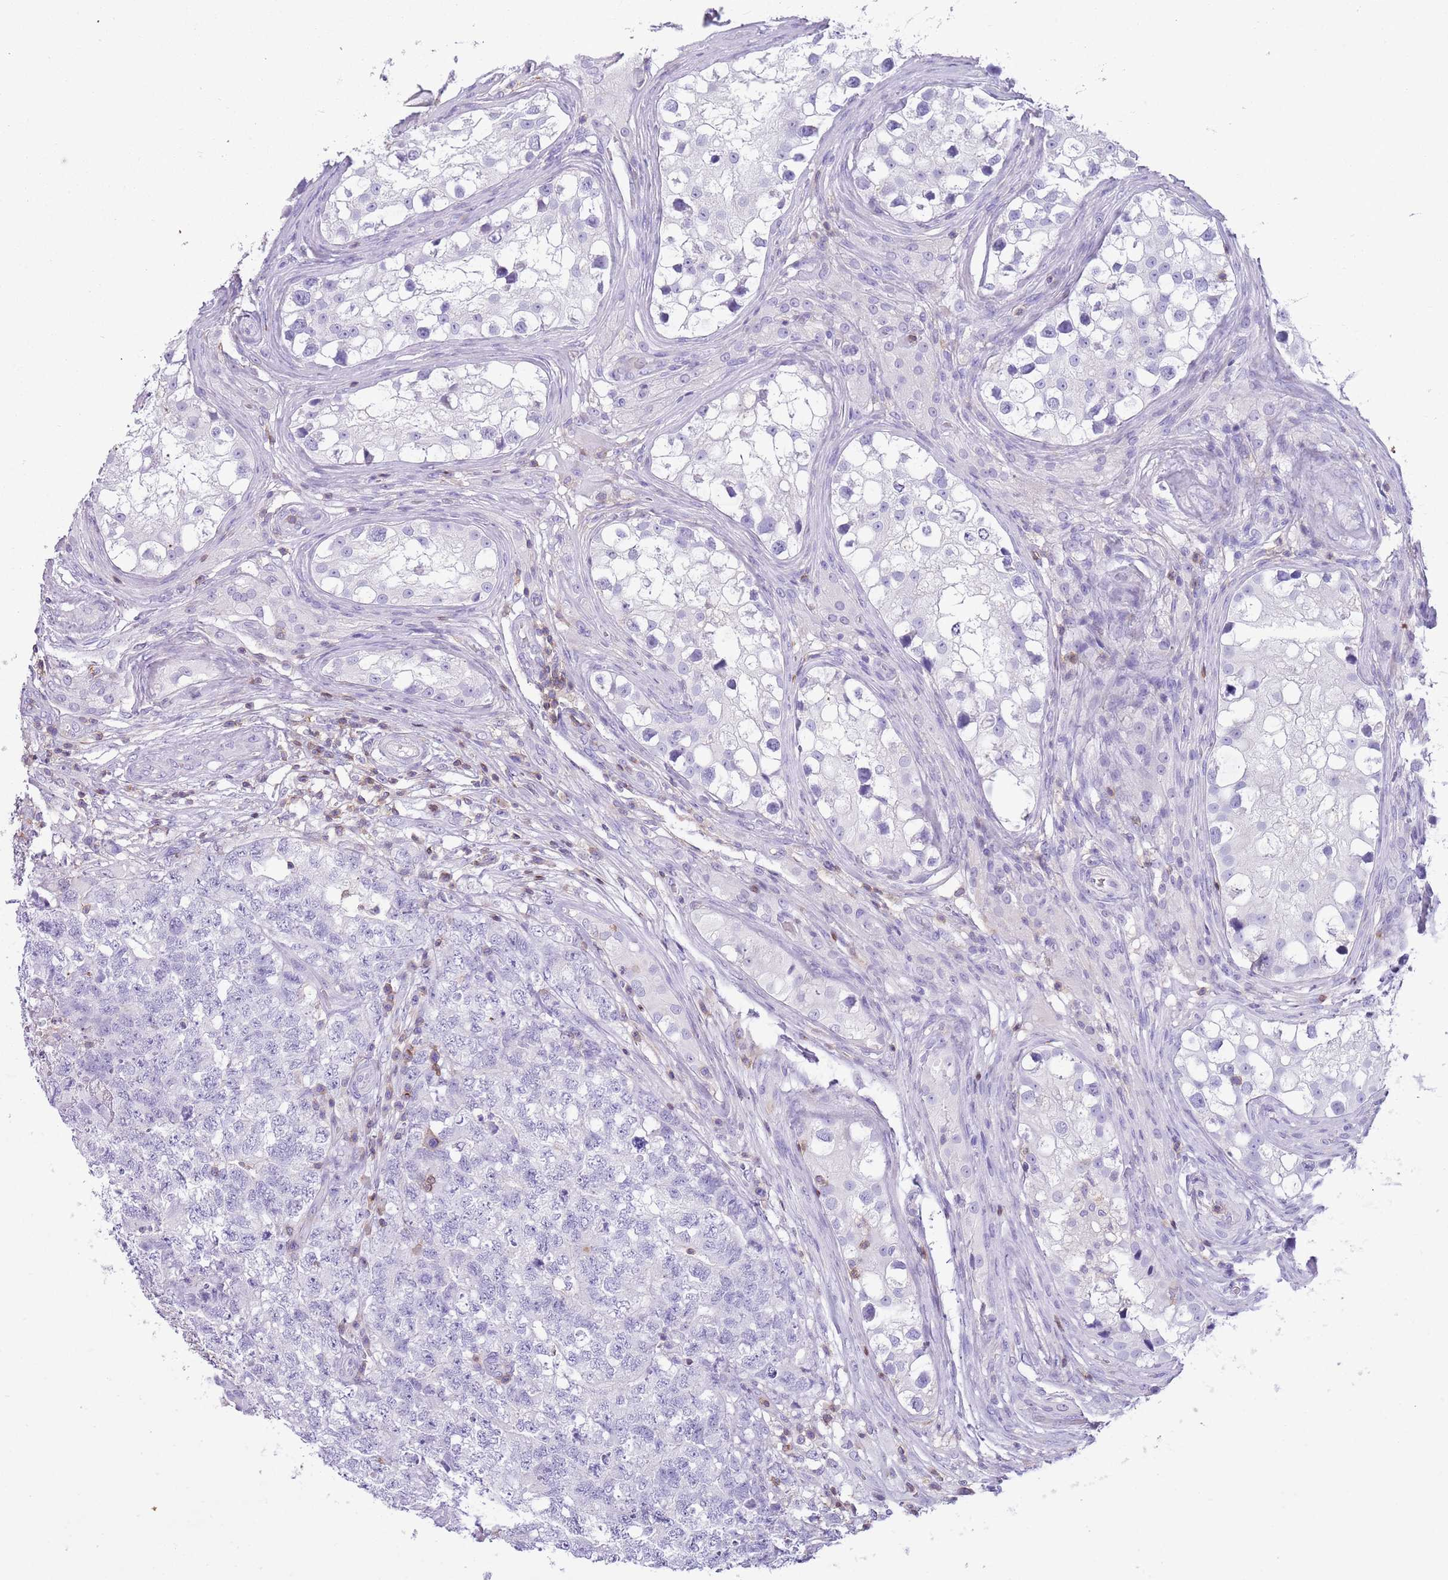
{"staining": {"intensity": "negative", "quantity": "none", "location": "none"}, "tissue": "testis cancer", "cell_type": "Tumor cells", "image_type": "cancer", "snomed": [{"axis": "morphology", "description": "Carcinoma, Embryonal, NOS"}, {"axis": "topography", "description": "Testis"}], "caption": "Testis cancer (embryonal carcinoma) was stained to show a protein in brown. There is no significant positivity in tumor cells.", "gene": "OR4Q3", "patient": {"sex": "male", "age": 31}}